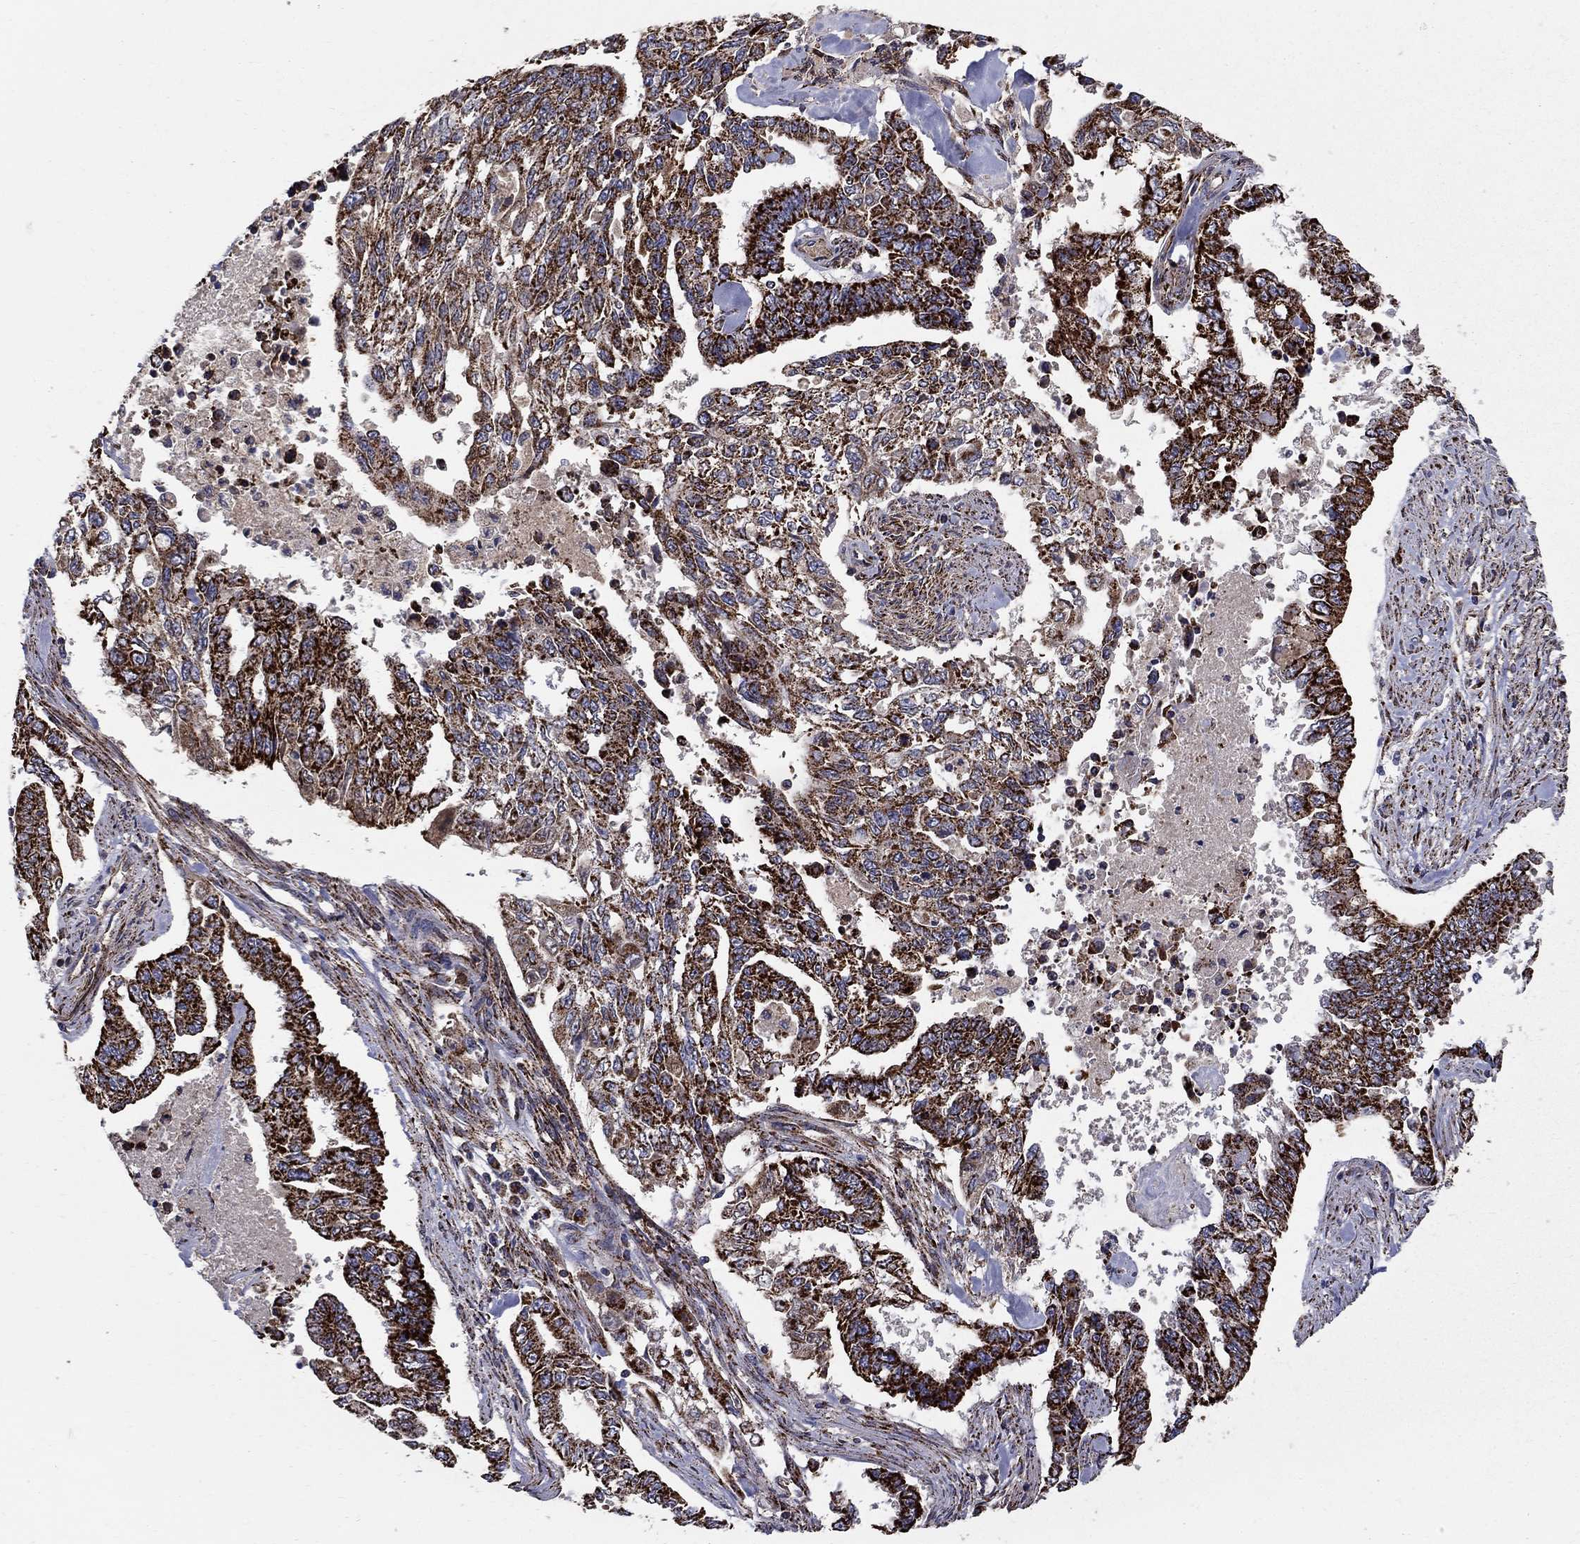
{"staining": {"intensity": "strong", "quantity": ">75%", "location": "cytoplasmic/membranous"}, "tissue": "endometrial cancer", "cell_type": "Tumor cells", "image_type": "cancer", "snomed": [{"axis": "morphology", "description": "Adenocarcinoma, NOS"}, {"axis": "topography", "description": "Uterus"}], "caption": "Endometrial cancer was stained to show a protein in brown. There is high levels of strong cytoplasmic/membranous staining in about >75% of tumor cells. (Brightfield microscopy of DAB IHC at high magnification).", "gene": "GCSH", "patient": {"sex": "female", "age": 59}}